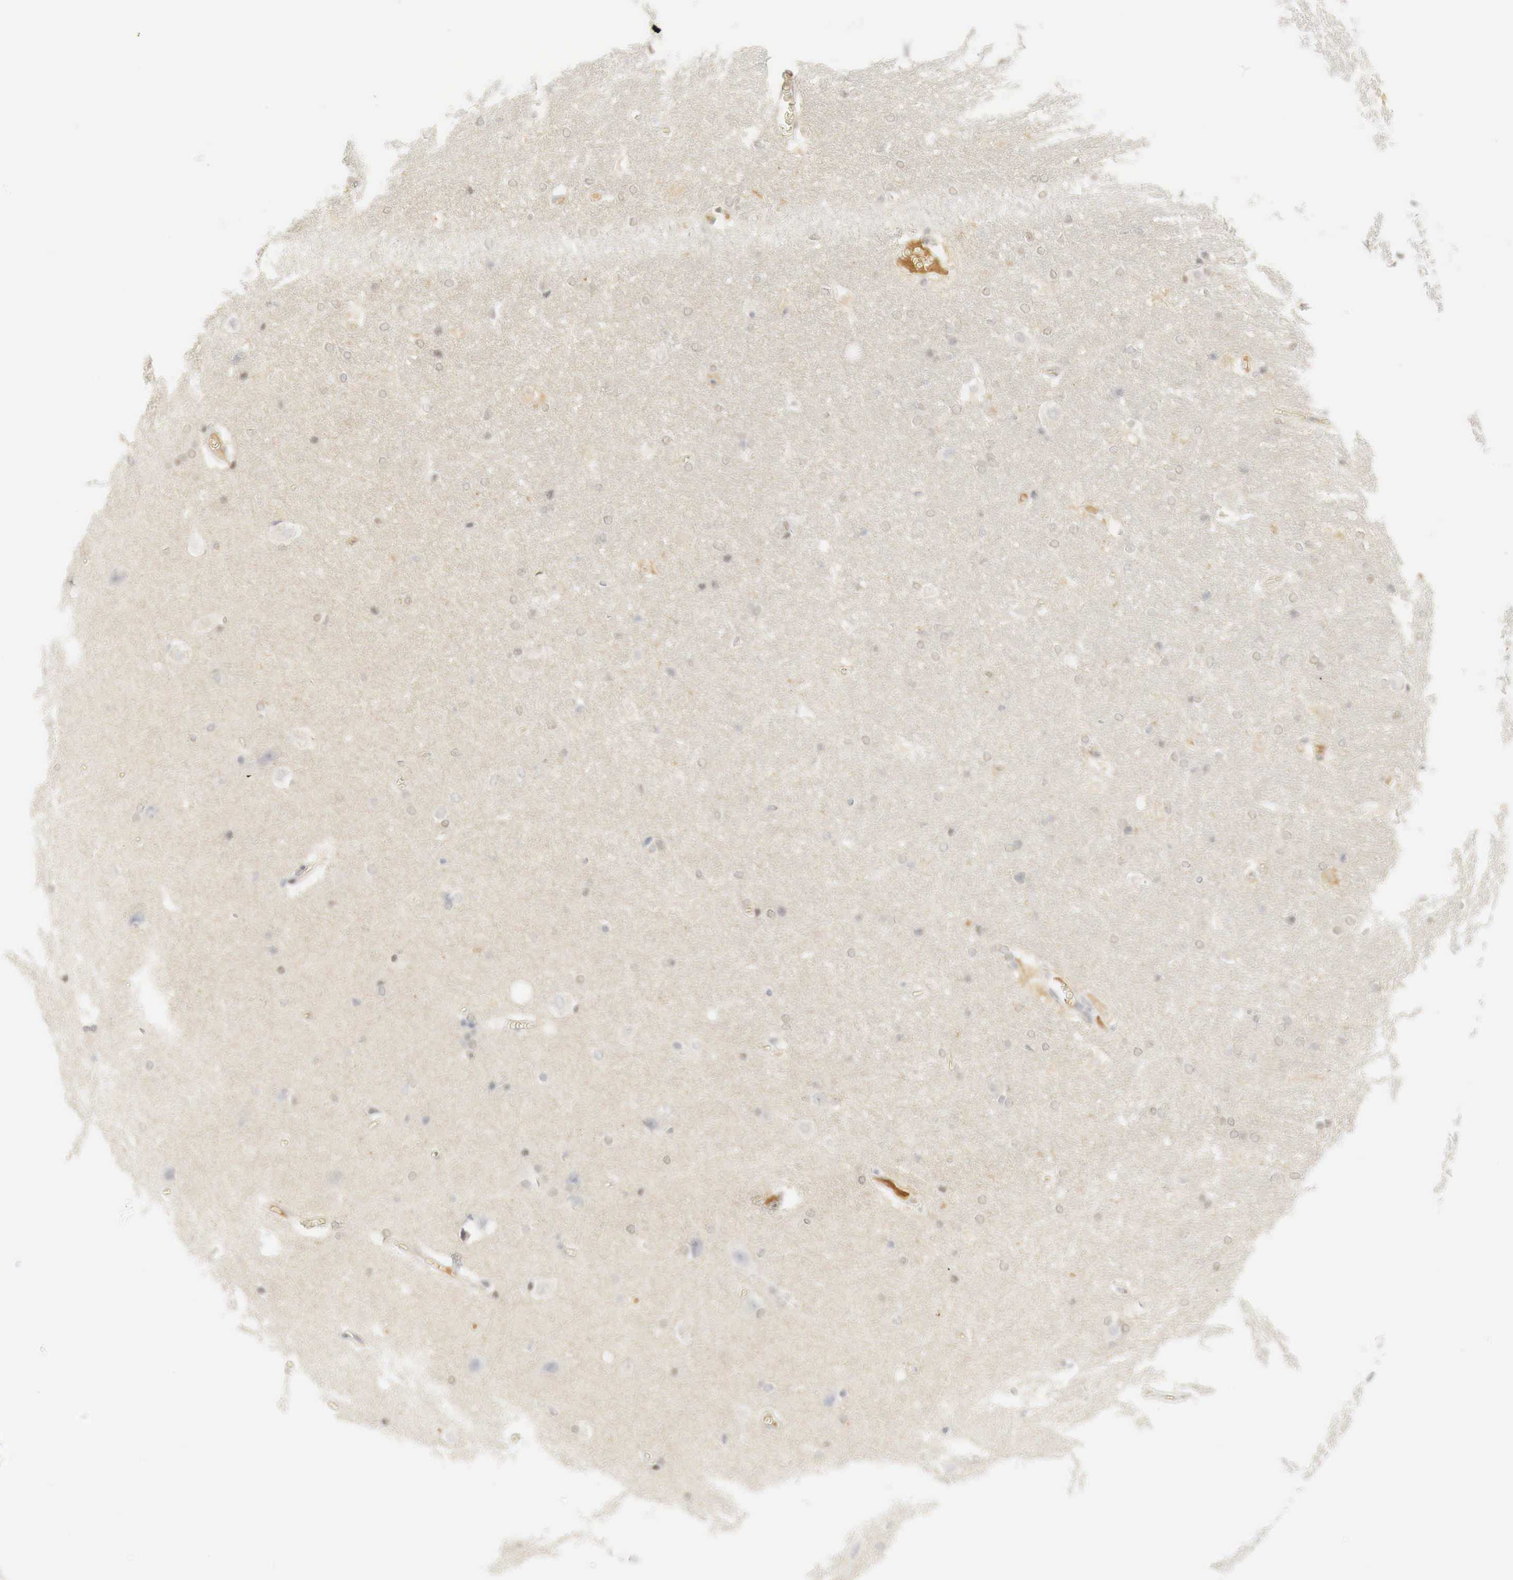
{"staining": {"intensity": "negative", "quantity": "none", "location": "none"}, "tissue": "hippocampus", "cell_type": "Glial cells", "image_type": "normal", "snomed": [{"axis": "morphology", "description": "Normal tissue, NOS"}, {"axis": "topography", "description": "Hippocampus"}], "caption": "This is a image of immunohistochemistry (IHC) staining of benign hippocampus, which shows no staining in glial cells. (Stains: DAB immunohistochemistry with hematoxylin counter stain, Microscopy: brightfield microscopy at high magnification).", "gene": "MYC", "patient": {"sex": "female", "age": 19}}